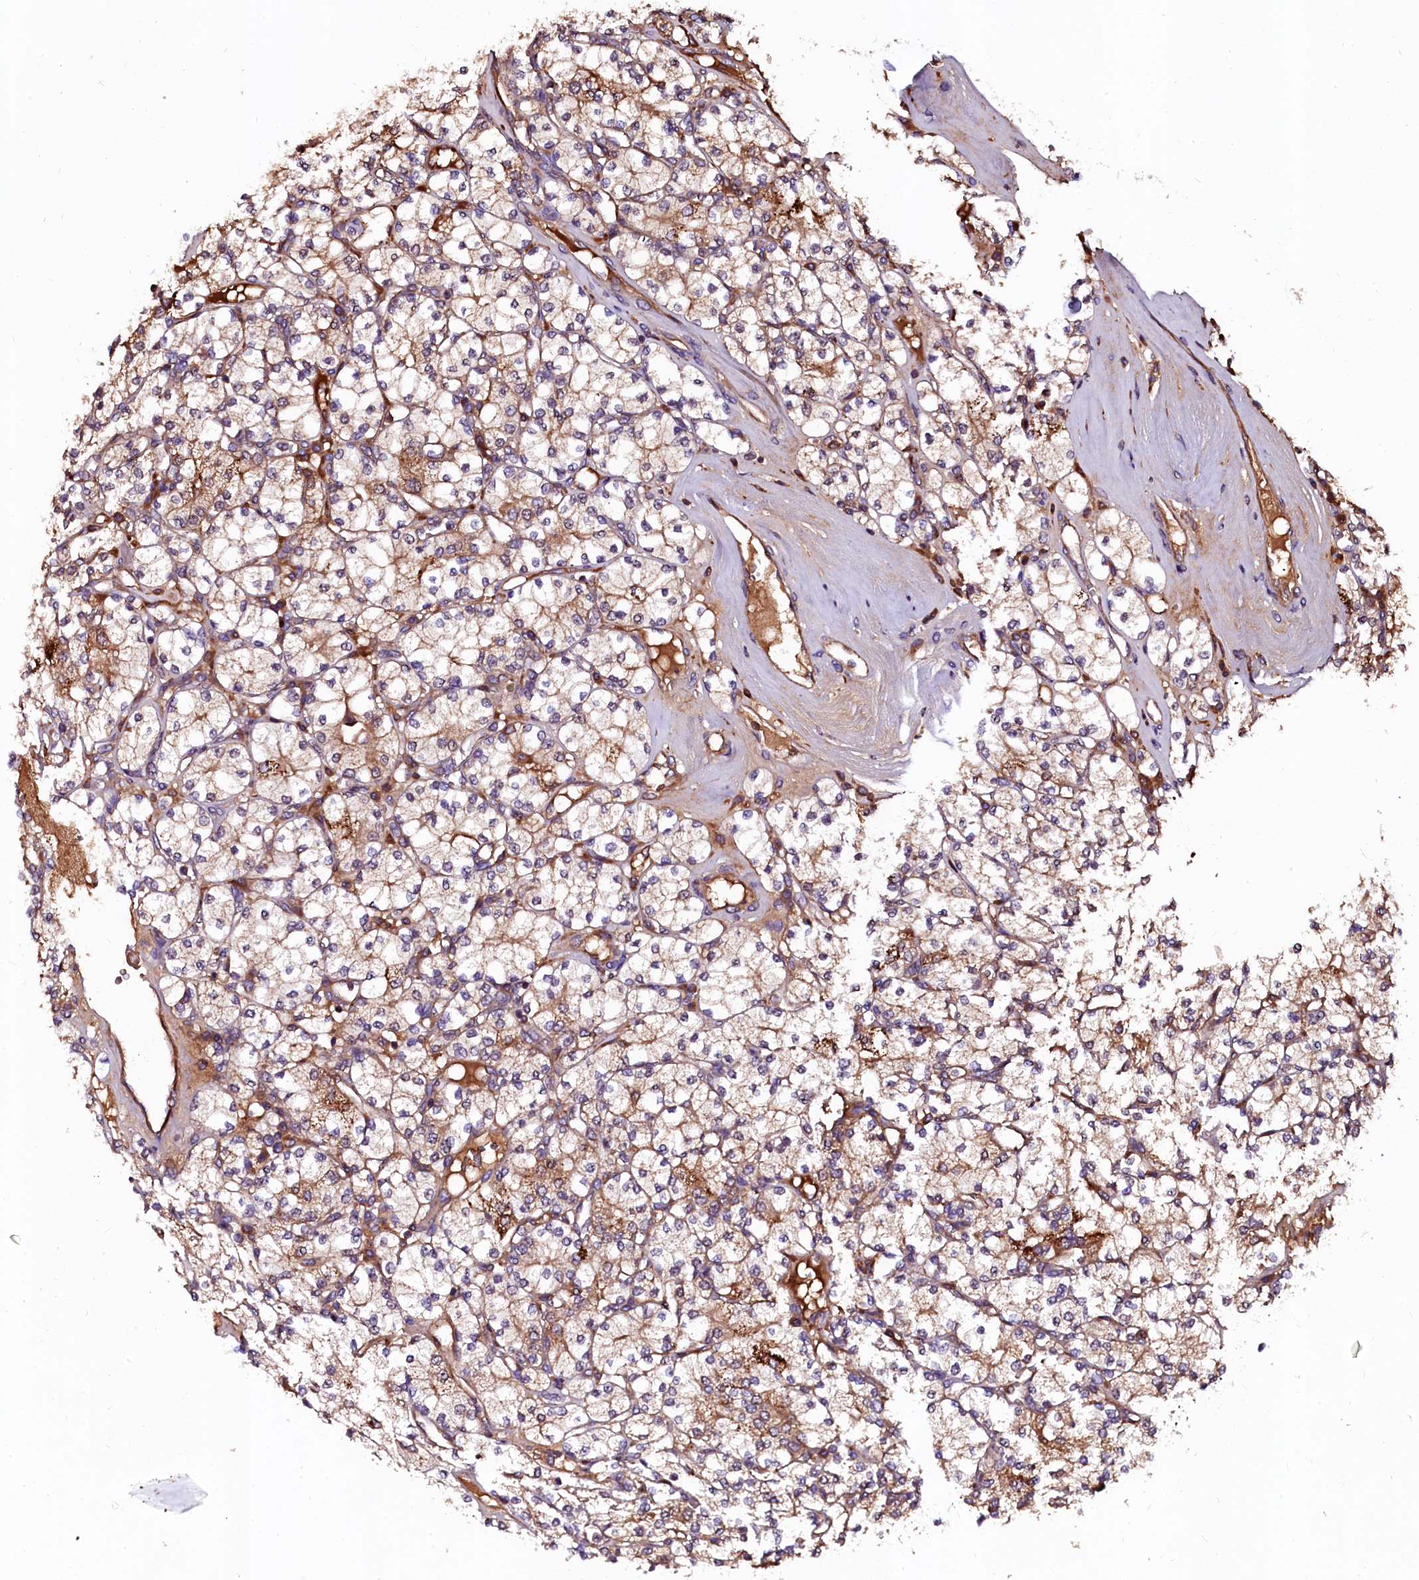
{"staining": {"intensity": "moderate", "quantity": "25%-75%", "location": "cytoplasmic/membranous"}, "tissue": "renal cancer", "cell_type": "Tumor cells", "image_type": "cancer", "snomed": [{"axis": "morphology", "description": "Adenocarcinoma, NOS"}, {"axis": "topography", "description": "Kidney"}], "caption": "Human renal adenocarcinoma stained for a protein (brown) reveals moderate cytoplasmic/membranous positive staining in approximately 25%-75% of tumor cells.", "gene": "N4BP1", "patient": {"sex": "male", "age": 77}}